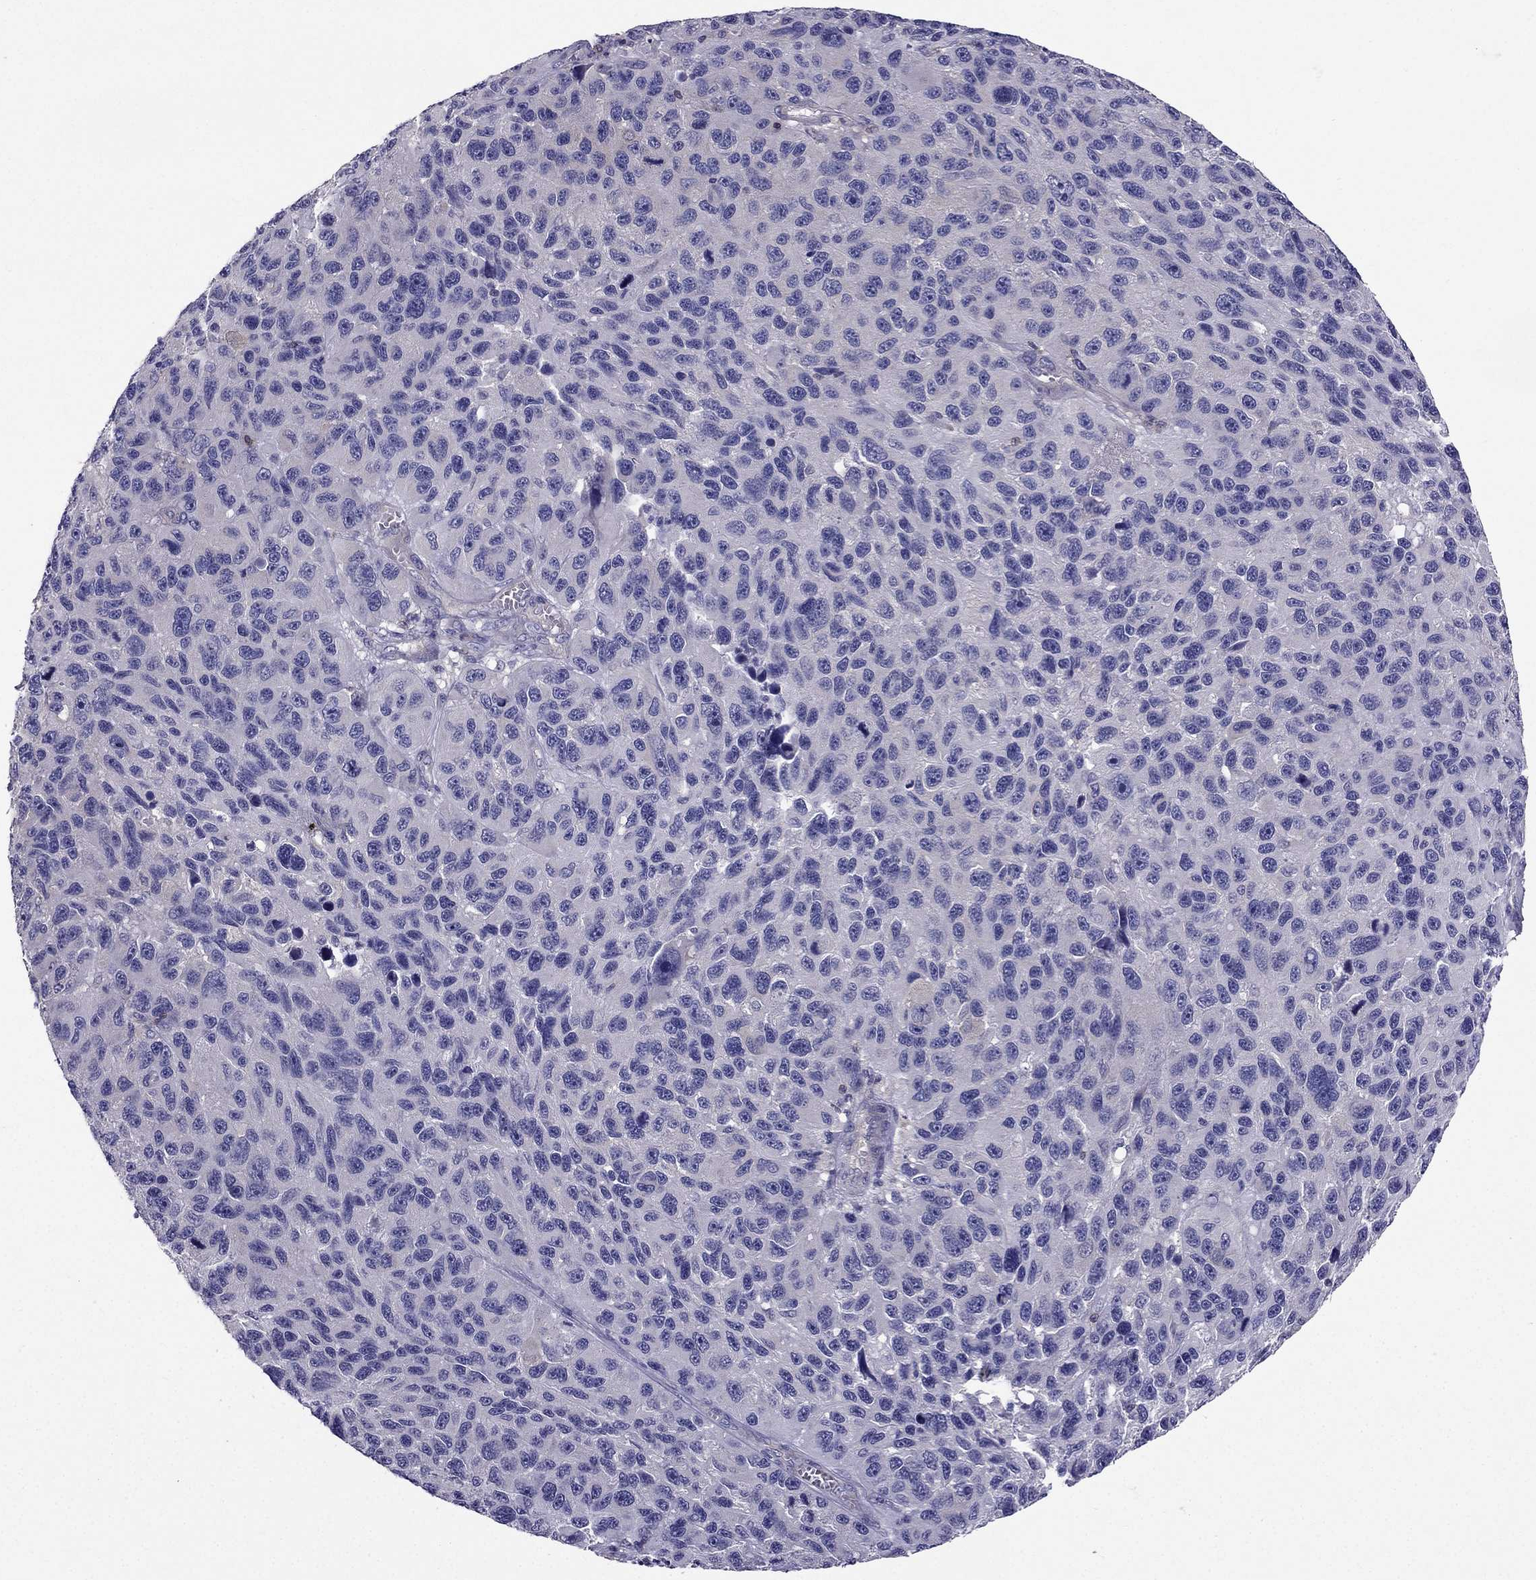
{"staining": {"intensity": "negative", "quantity": "none", "location": "none"}, "tissue": "melanoma", "cell_type": "Tumor cells", "image_type": "cancer", "snomed": [{"axis": "morphology", "description": "Malignant melanoma, NOS"}, {"axis": "topography", "description": "Skin"}], "caption": "An image of melanoma stained for a protein demonstrates no brown staining in tumor cells.", "gene": "AAK1", "patient": {"sex": "male", "age": 53}}